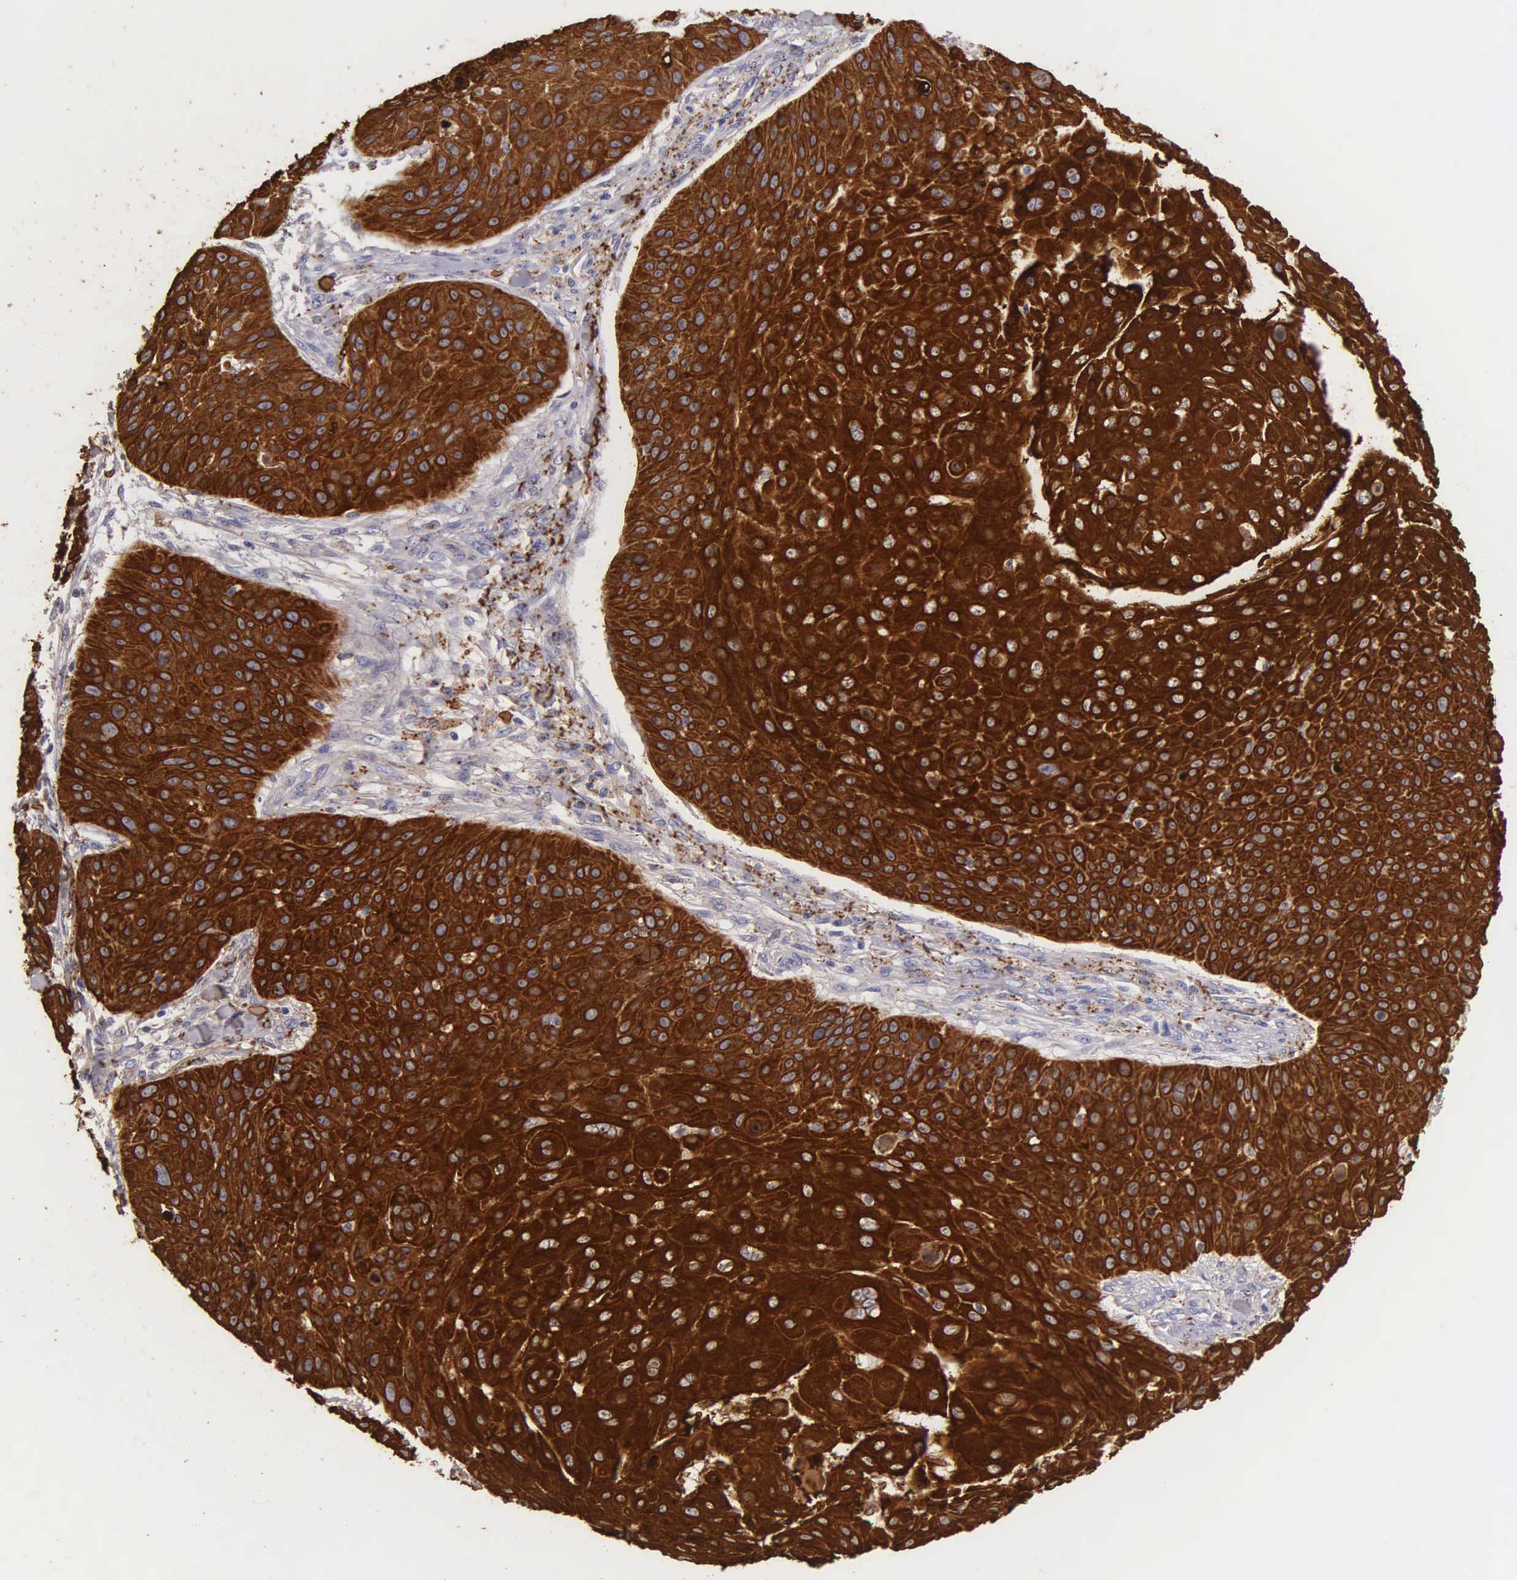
{"staining": {"intensity": "strong", "quantity": ">75%", "location": "cytoplasmic/membranous"}, "tissue": "skin cancer", "cell_type": "Tumor cells", "image_type": "cancer", "snomed": [{"axis": "morphology", "description": "Squamous cell carcinoma, NOS"}, {"axis": "topography", "description": "Skin"}], "caption": "IHC image of human skin cancer (squamous cell carcinoma) stained for a protein (brown), which reveals high levels of strong cytoplasmic/membranous staining in approximately >75% of tumor cells.", "gene": "KRT17", "patient": {"sex": "male", "age": 82}}